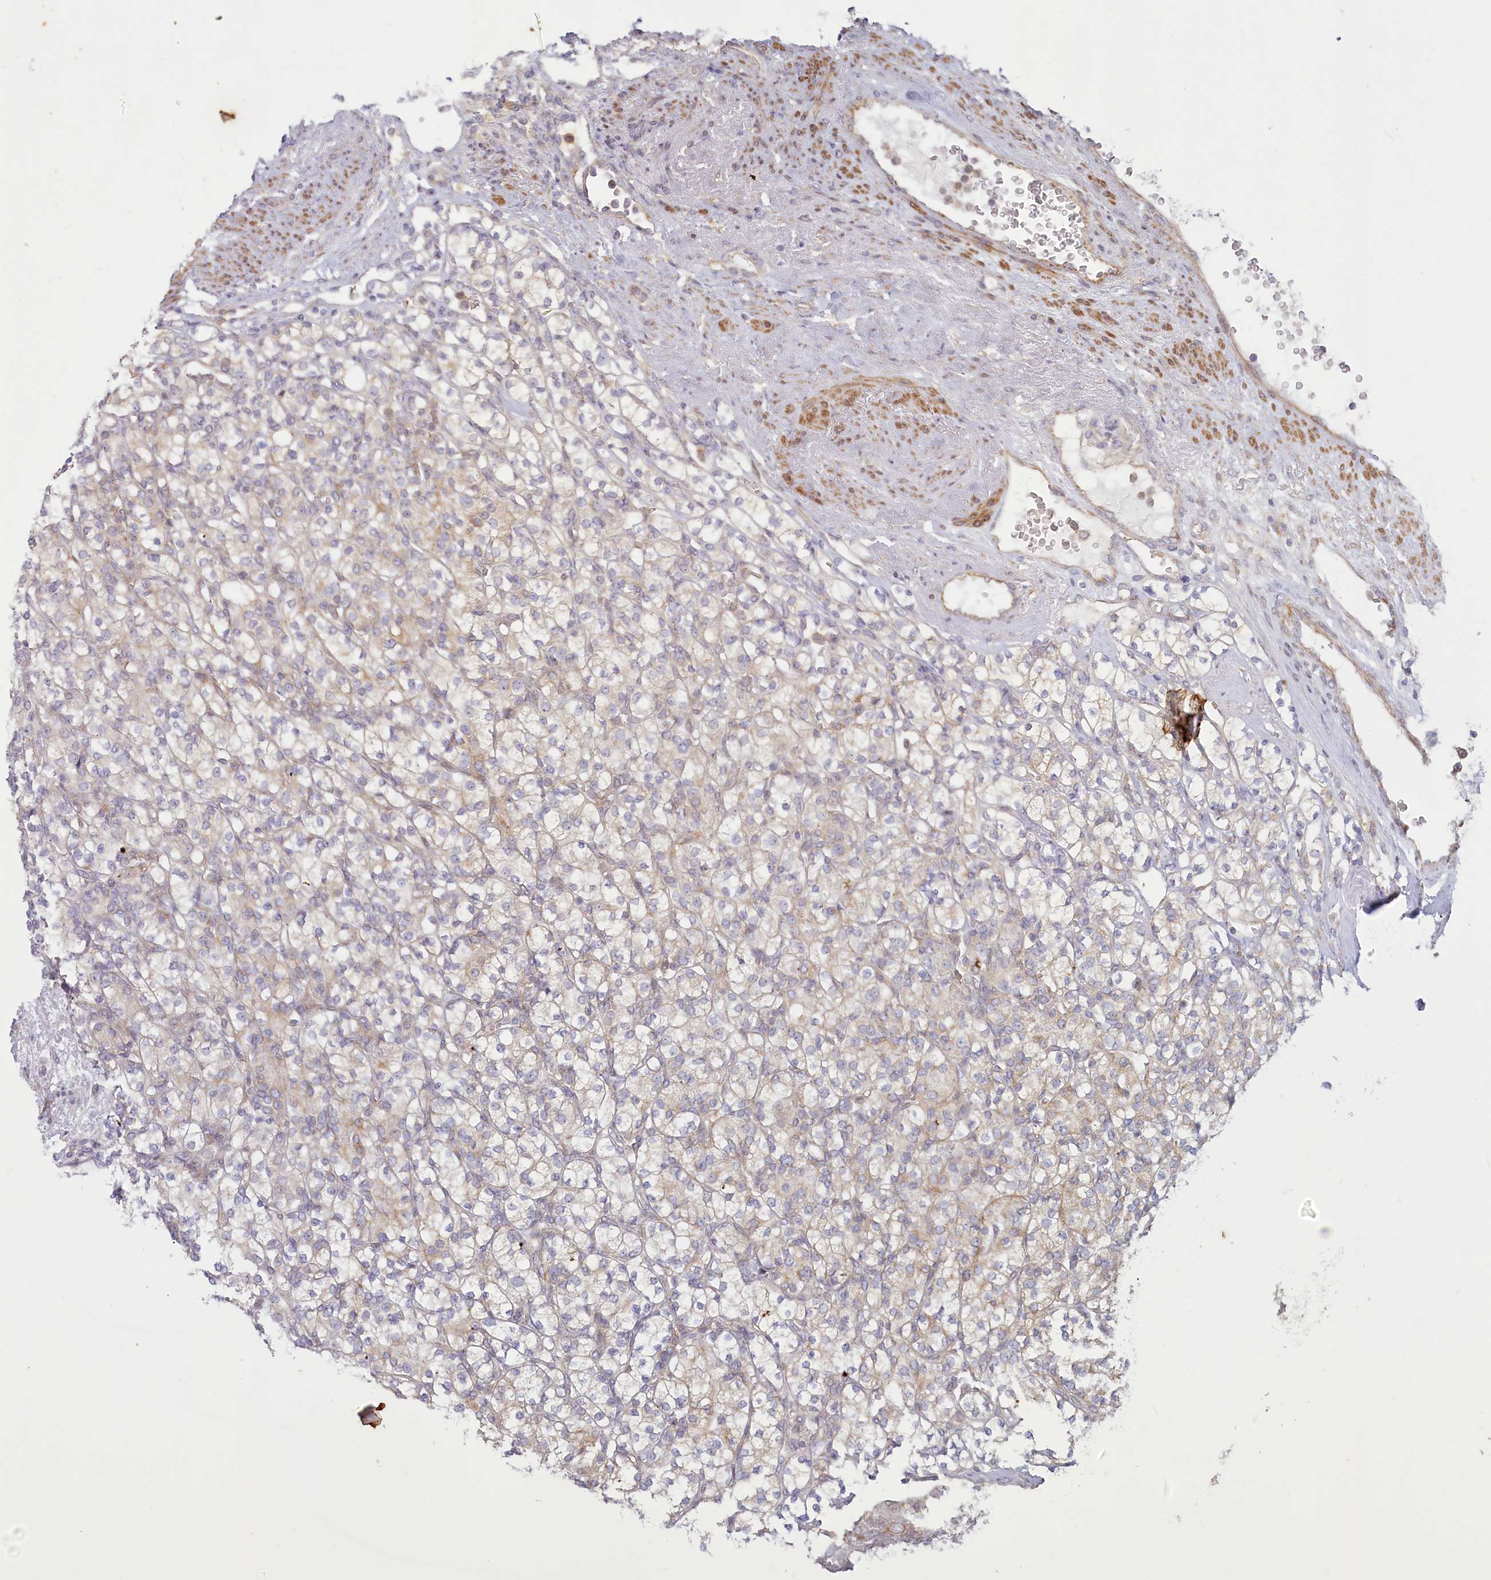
{"staining": {"intensity": "weak", "quantity": "25%-75%", "location": "cytoplasmic/membranous"}, "tissue": "renal cancer", "cell_type": "Tumor cells", "image_type": "cancer", "snomed": [{"axis": "morphology", "description": "Adenocarcinoma, NOS"}, {"axis": "topography", "description": "Kidney"}], "caption": "A histopathology image showing weak cytoplasmic/membranous staining in about 25%-75% of tumor cells in renal cancer, as visualized by brown immunohistochemical staining.", "gene": "MTG1", "patient": {"sex": "male", "age": 77}}